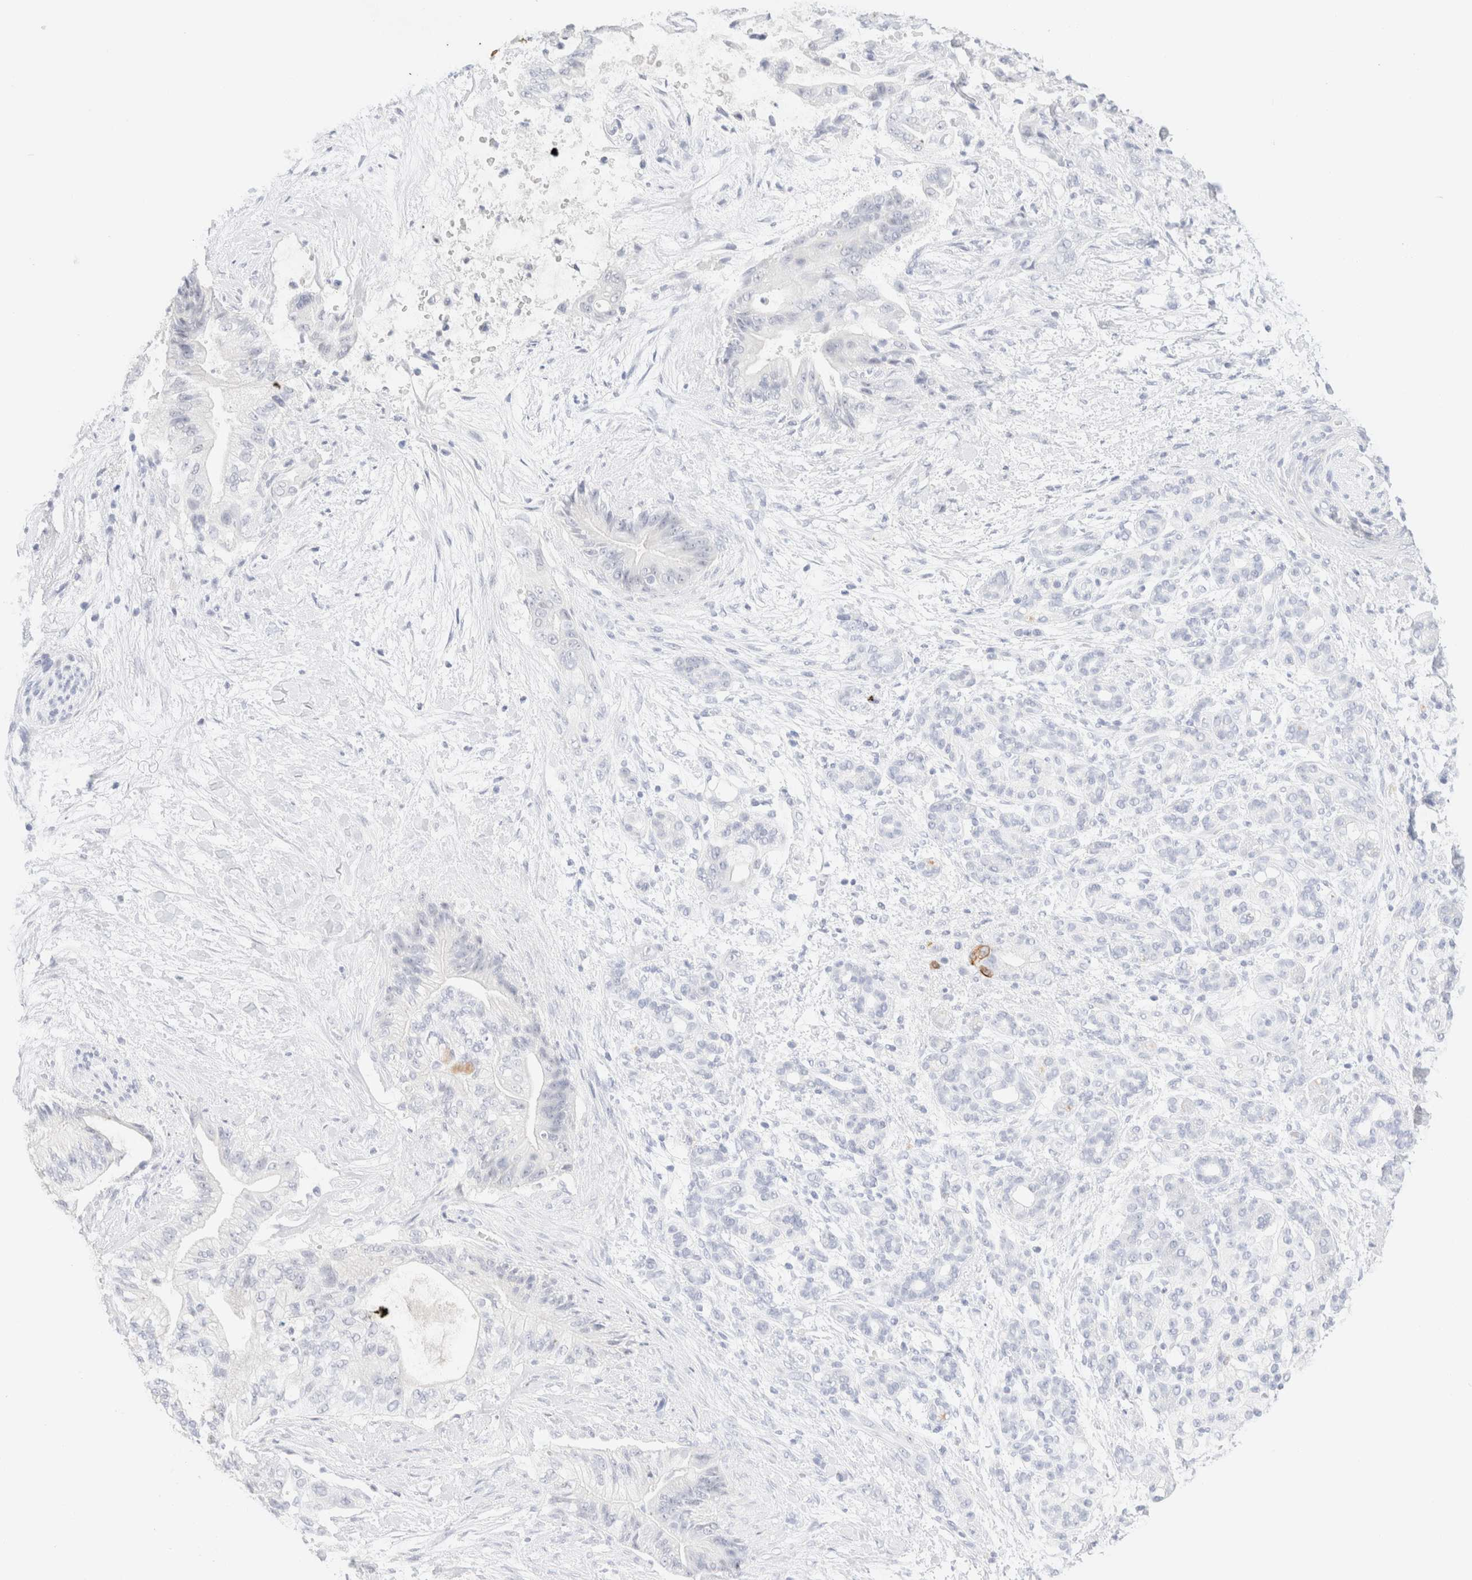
{"staining": {"intensity": "negative", "quantity": "none", "location": "none"}, "tissue": "pancreatic cancer", "cell_type": "Tumor cells", "image_type": "cancer", "snomed": [{"axis": "morphology", "description": "Adenocarcinoma, NOS"}, {"axis": "topography", "description": "Pancreas"}], "caption": "A histopathology image of human pancreatic cancer (adenocarcinoma) is negative for staining in tumor cells. The staining is performed using DAB brown chromogen with nuclei counter-stained in using hematoxylin.", "gene": "KRT15", "patient": {"sex": "male", "age": 59}}